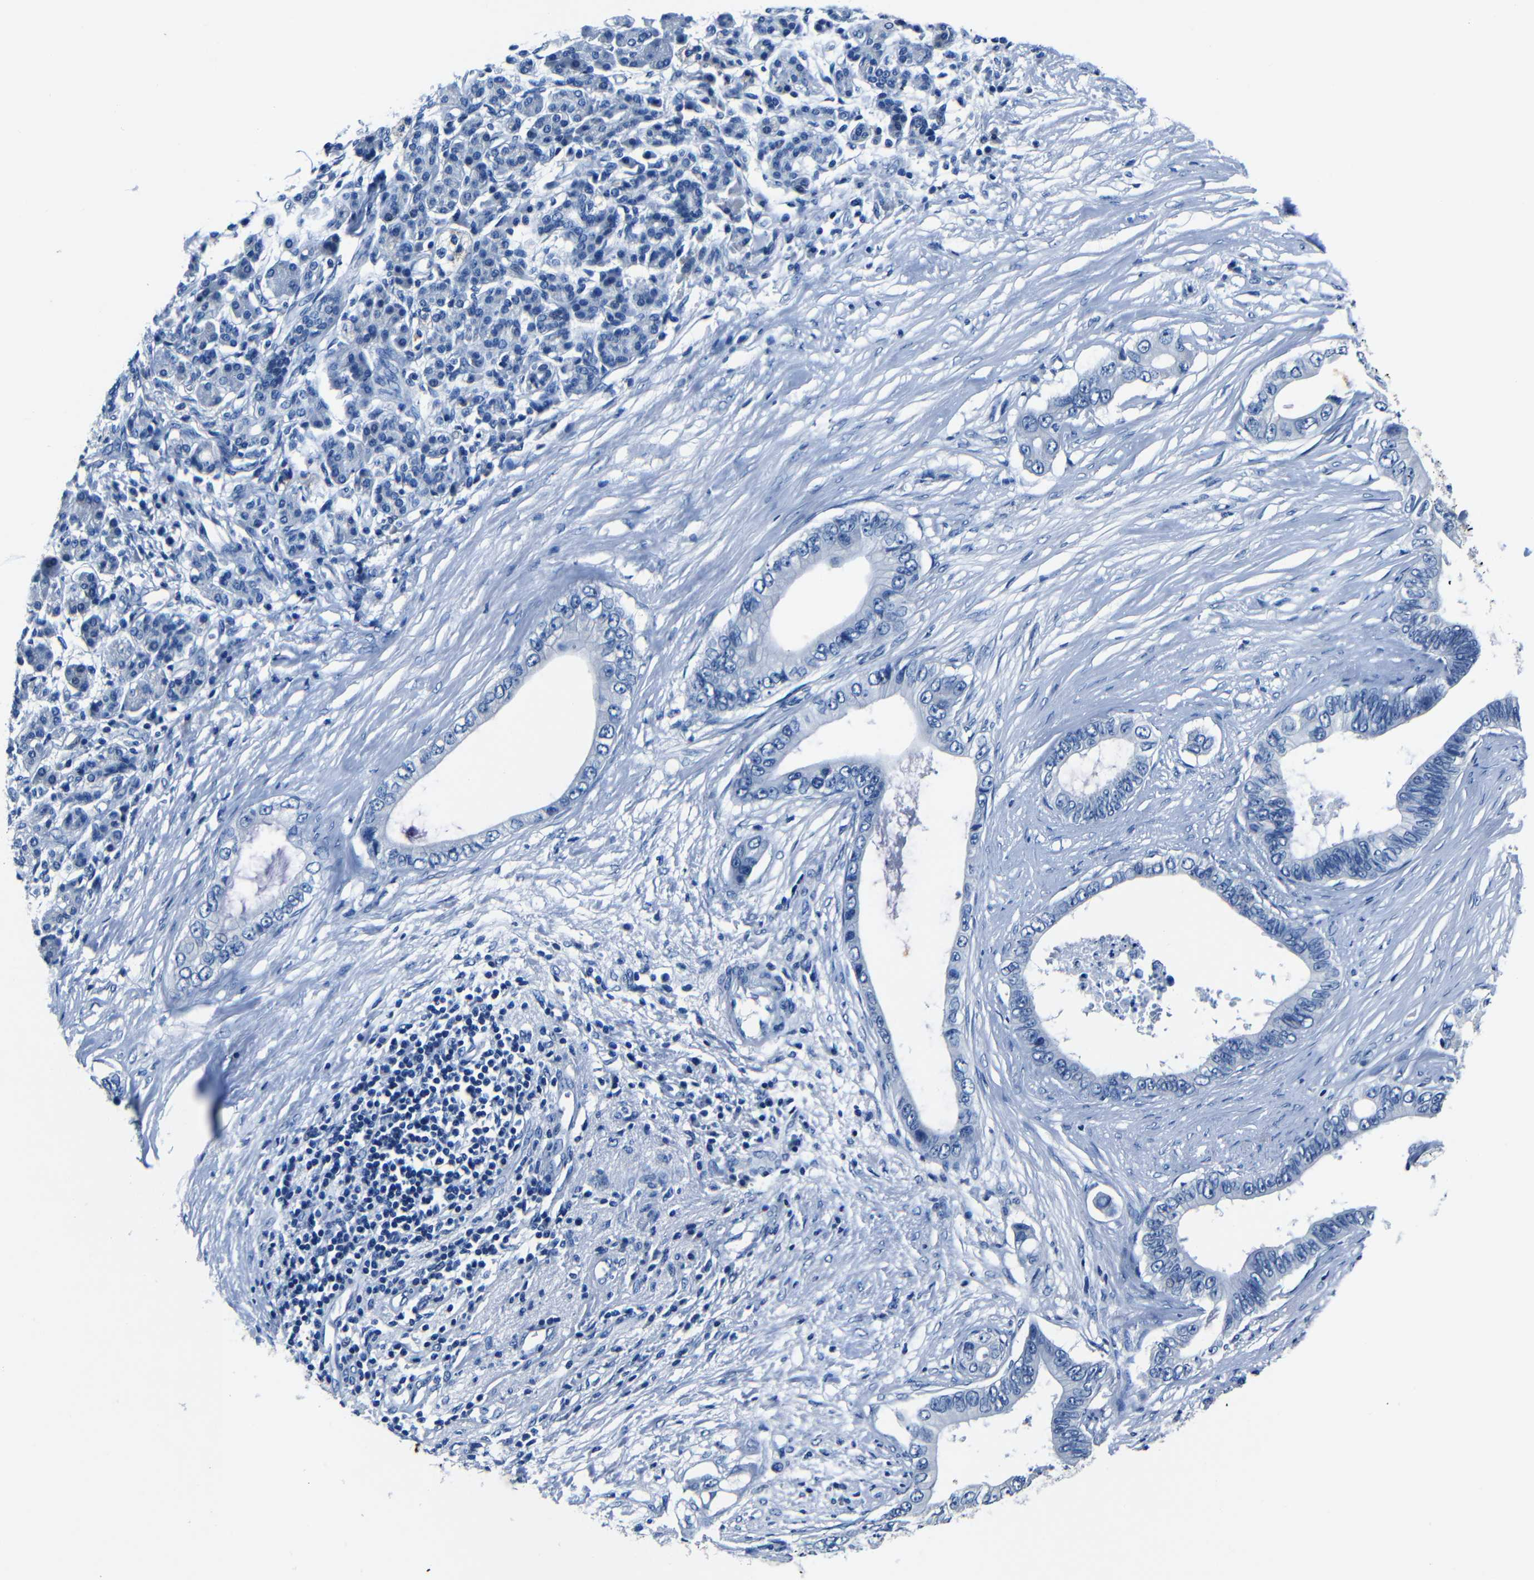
{"staining": {"intensity": "negative", "quantity": "none", "location": "none"}, "tissue": "pancreatic cancer", "cell_type": "Tumor cells", "image_type": "cancer", "snomed": [{"axis": "morphology", "description": "Adenocarcinoma, NOS"}, {"axis": "topography", "description": "Pancreas"}], "caption": "High magnification brightfield microscopy of pancreatic cancer stained with DAB (brown) and counterstained with hematoxylin (blue): tumor cells show no significant expression.", "gene": "NCMAP", "patient": {"sex": "male", "age": 77}}